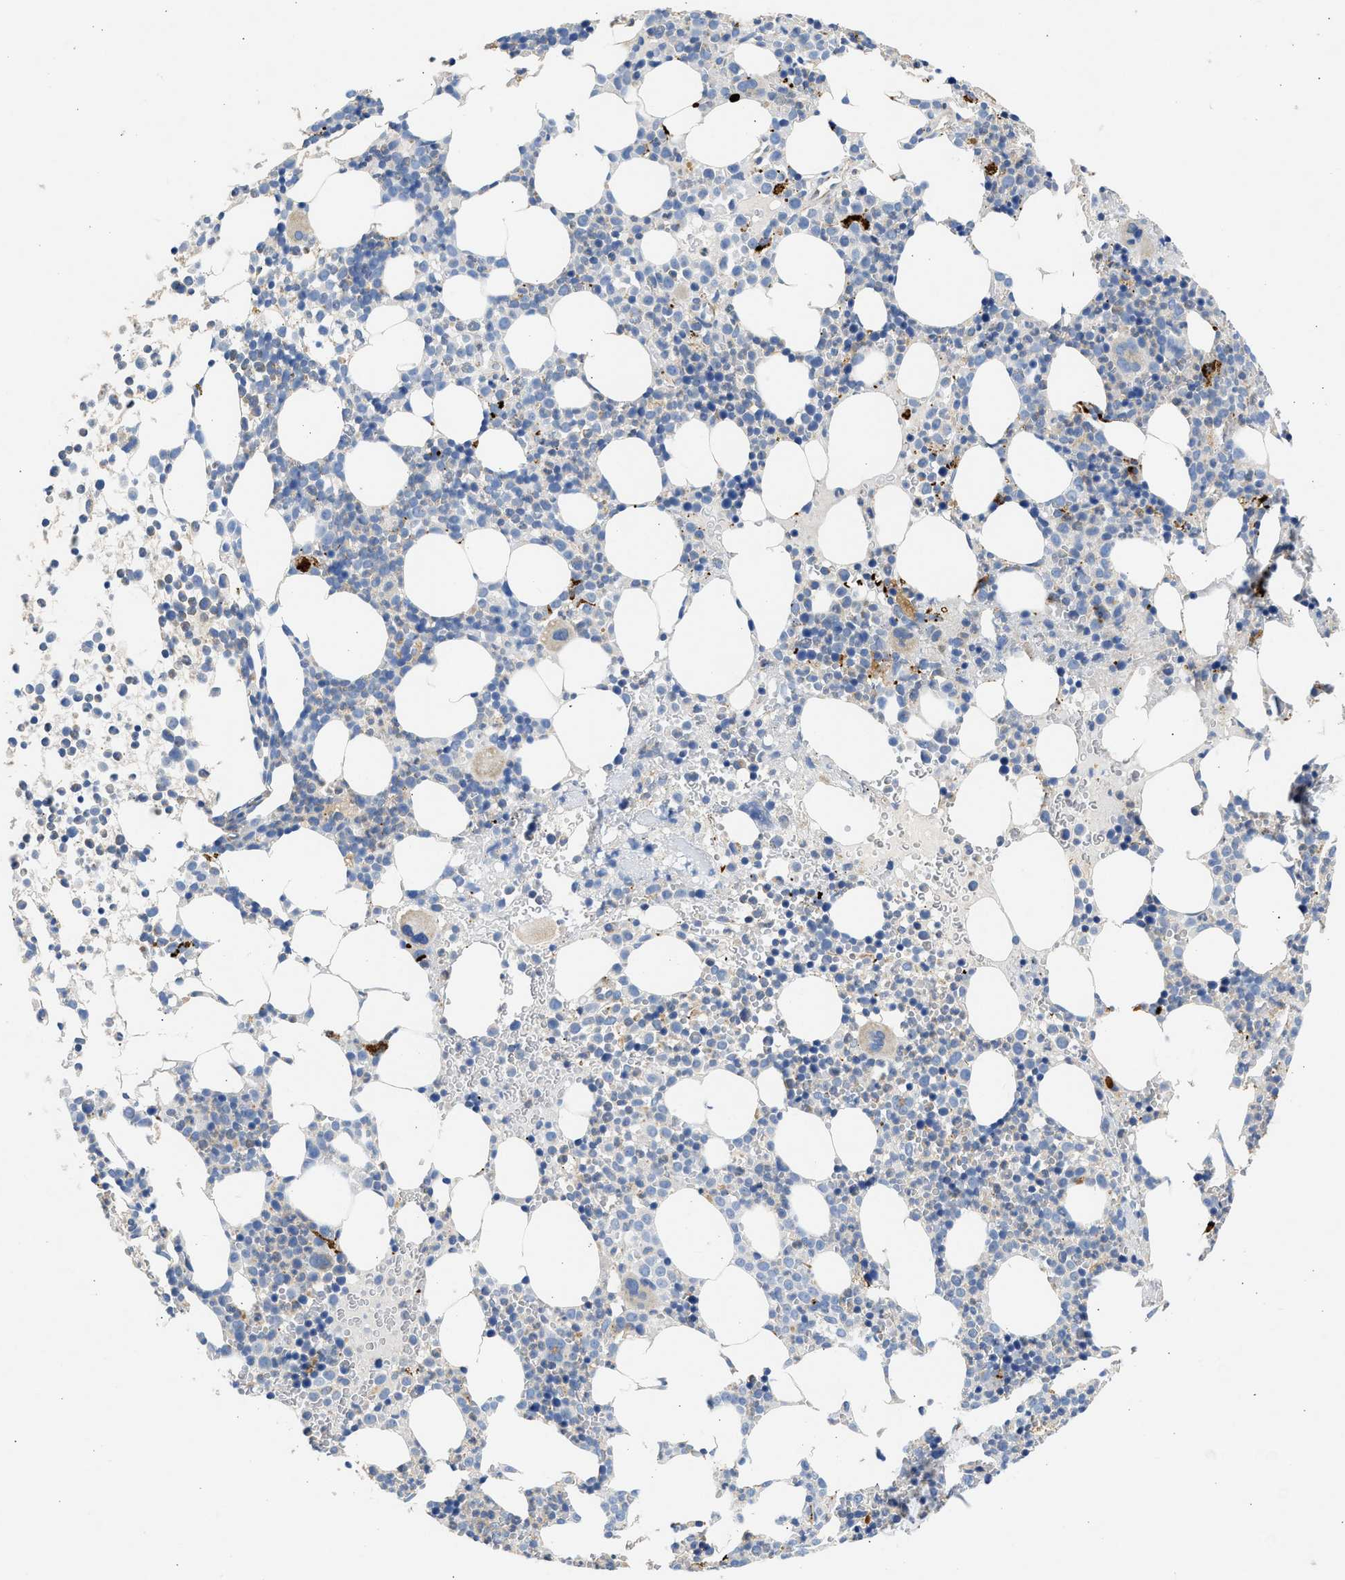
{"staining": {"intensity": "negative", "quantity": "none", "location": "none"}, "tissue": "bone marrow", "cell_type": "Hematopoietic cells", "image_type": "normal", "snomed": [{"axis": "morphology", "description": "Normal tissue, NOS"}, {"axis": "morphology", "description": "Inflammation, NOS"}, {"axis": "topography", "description": "Bone marrow"}], "caption": "Immunohistochemical staining of benign human bone marrow demonstrates no significant staining in hematopoietic cells.", "gene": "IPO8", "patient": {"sex": "female", "age": 67}}